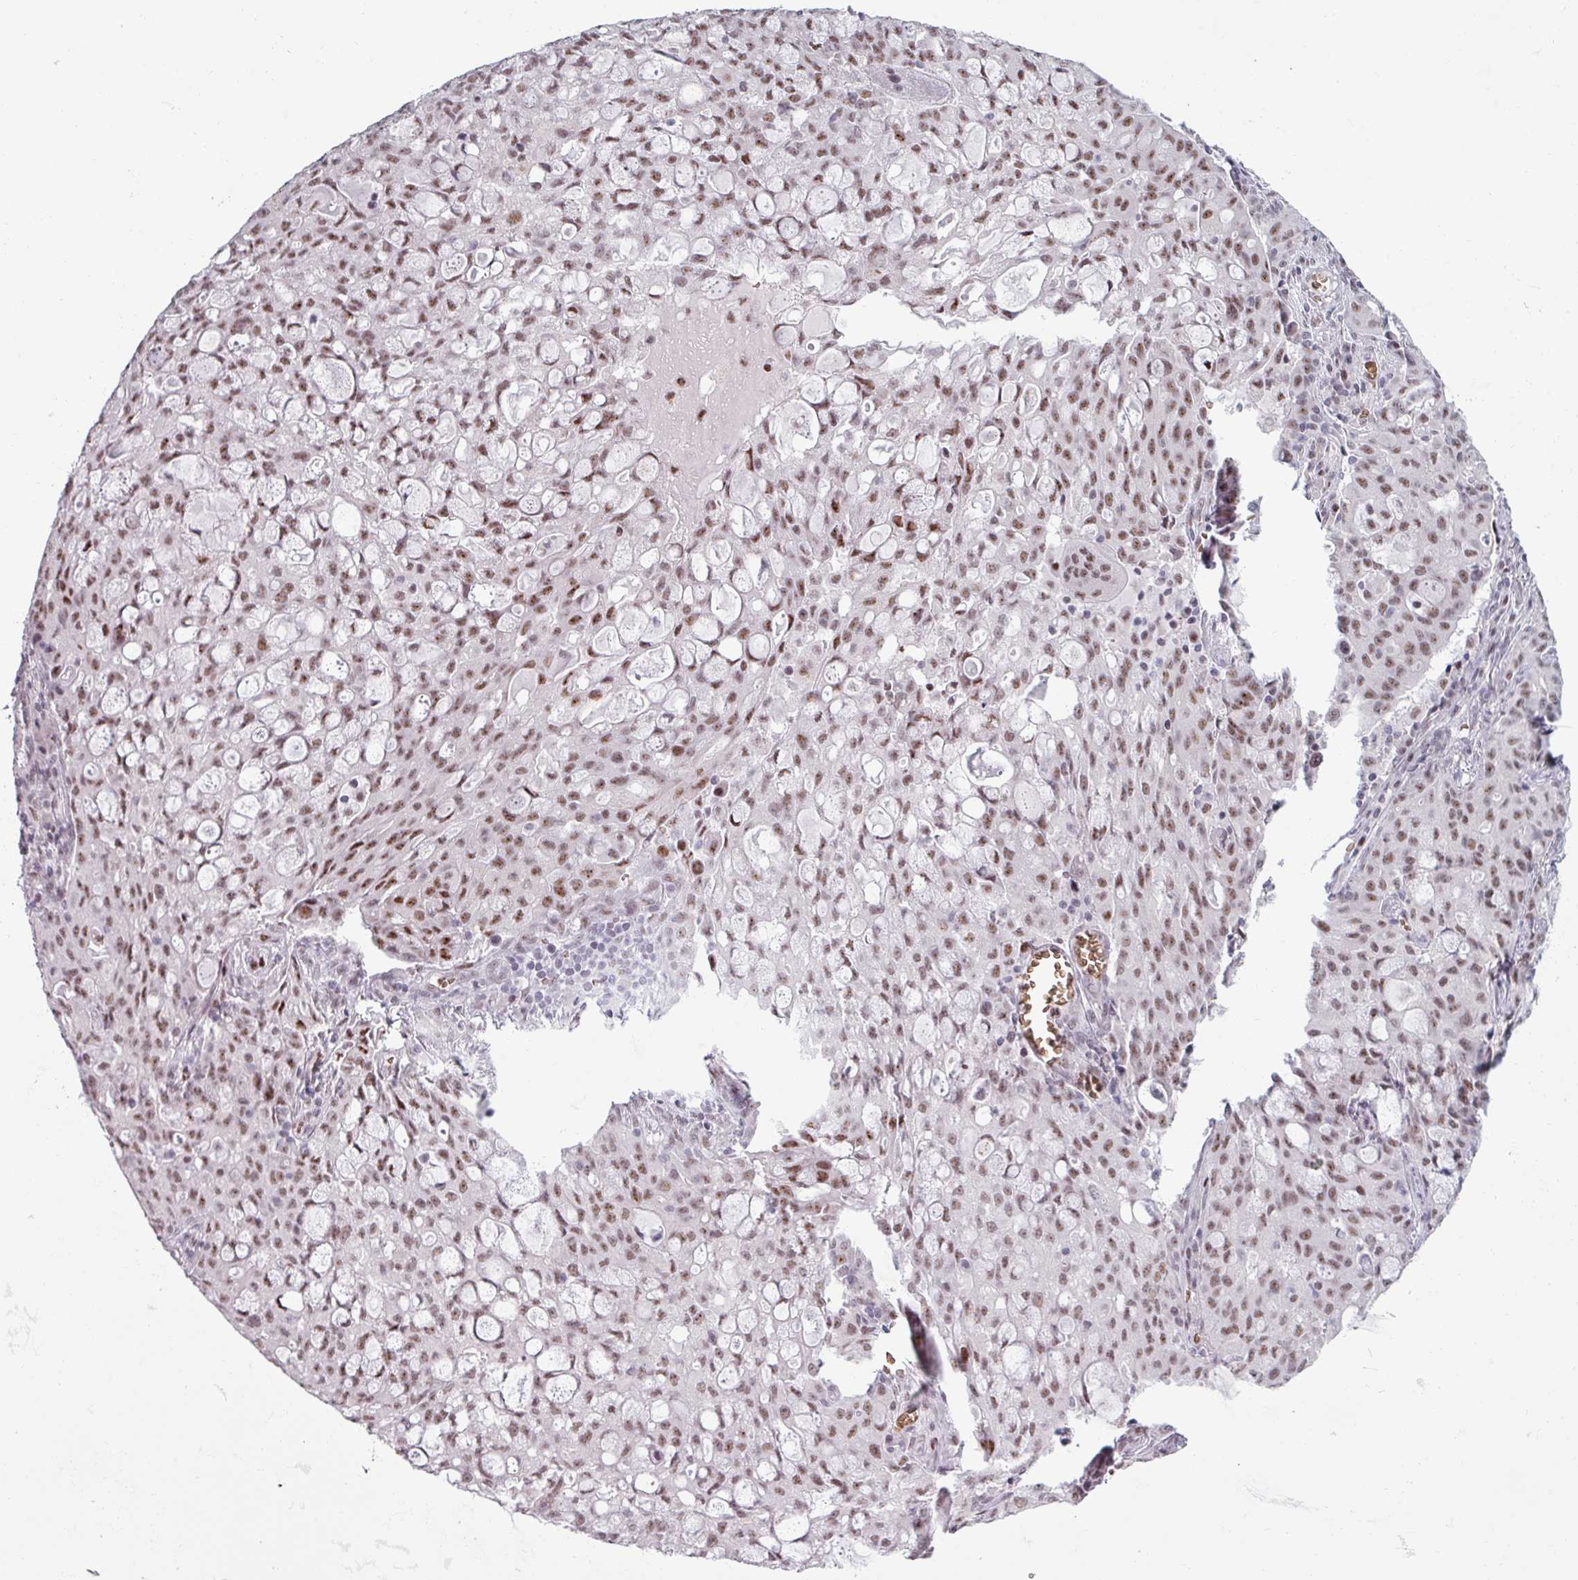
{"staining": {"intensity": "moderate", "quantity": ">75%", "location": "nuclear"}, "tissue": "lung cancer", "cell_type": "Tumor cells", "image_type": "cancer", "snomed": [{"axis": "morphology", "description": "Adenocarcinoma, NOS"}, {"axis": "topography", "description": "Lung"}], "caption": "This micrograph reveals immunohistochemistry staining of lung cancer (adenocarcinoma), with medium moderate nuclear staining in about >75% of tumor cells.", "gene": "NCOR1", "patient": {"sex": "female", "age": 44}}